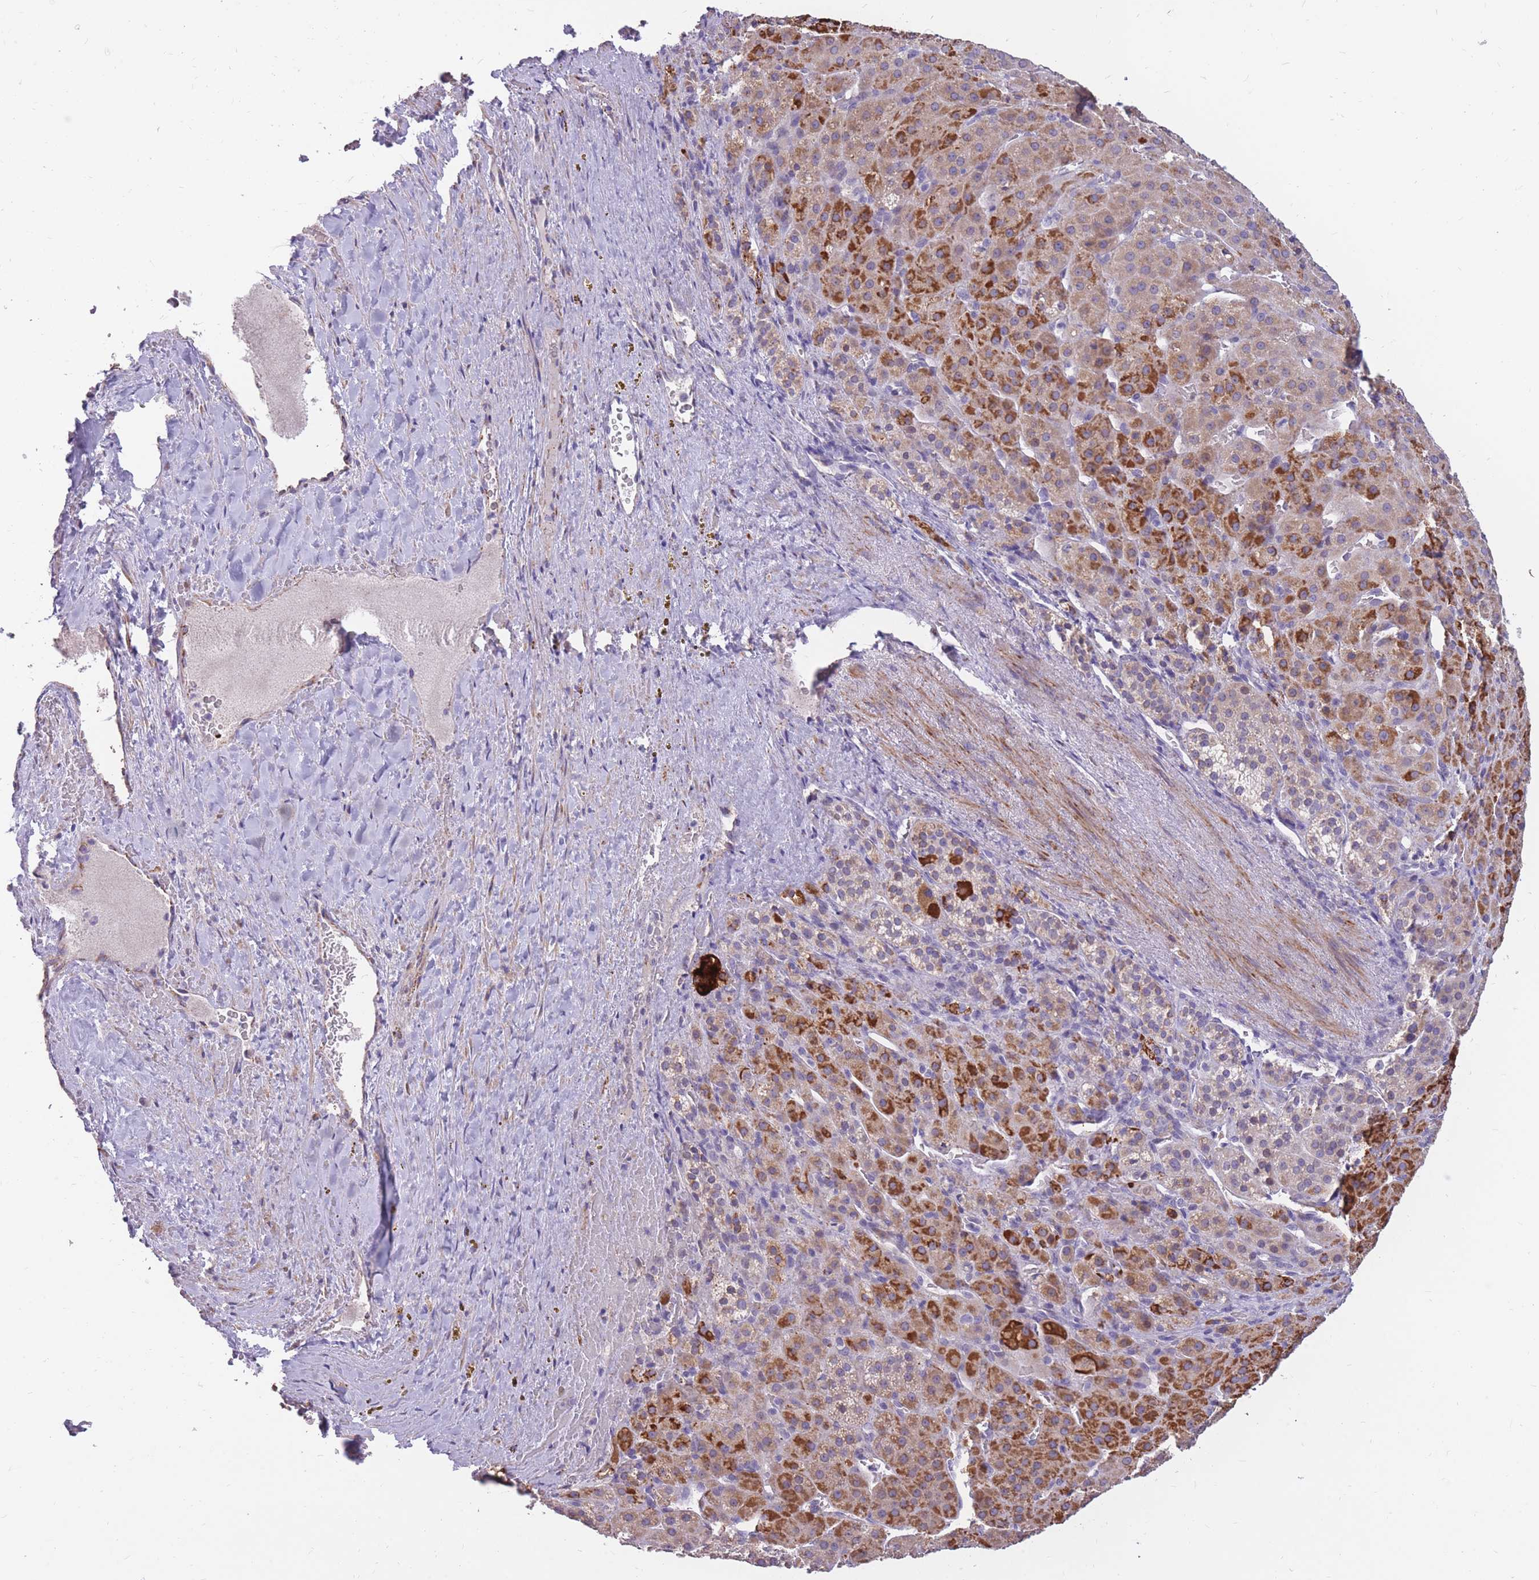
{"staining": {"intensity": "strong", "quantity": "25%-75%", "location": "cytoplasmic/membranous"}, "tissue": "adrenal gland", "cell_type": "Glandular cells", "image_type": "normal", "snomed": [{"axis": "morphology", "description": "Normal tissue, NOS"}, {"axis": "topography", "description": "Adrenal gland"}], "caption": "Immunohistochemistry photomicrograph of normal adrenal gland: human adrenal gland stained using IHC reveals high levels of strong protein expression localized specifically in the cytoplasmic/membranous of glandular cells, appearing as a cytoplasmic/membranous brown color.", "gene": "RNF170", "patient": {"sex": "female", "age": 41}}